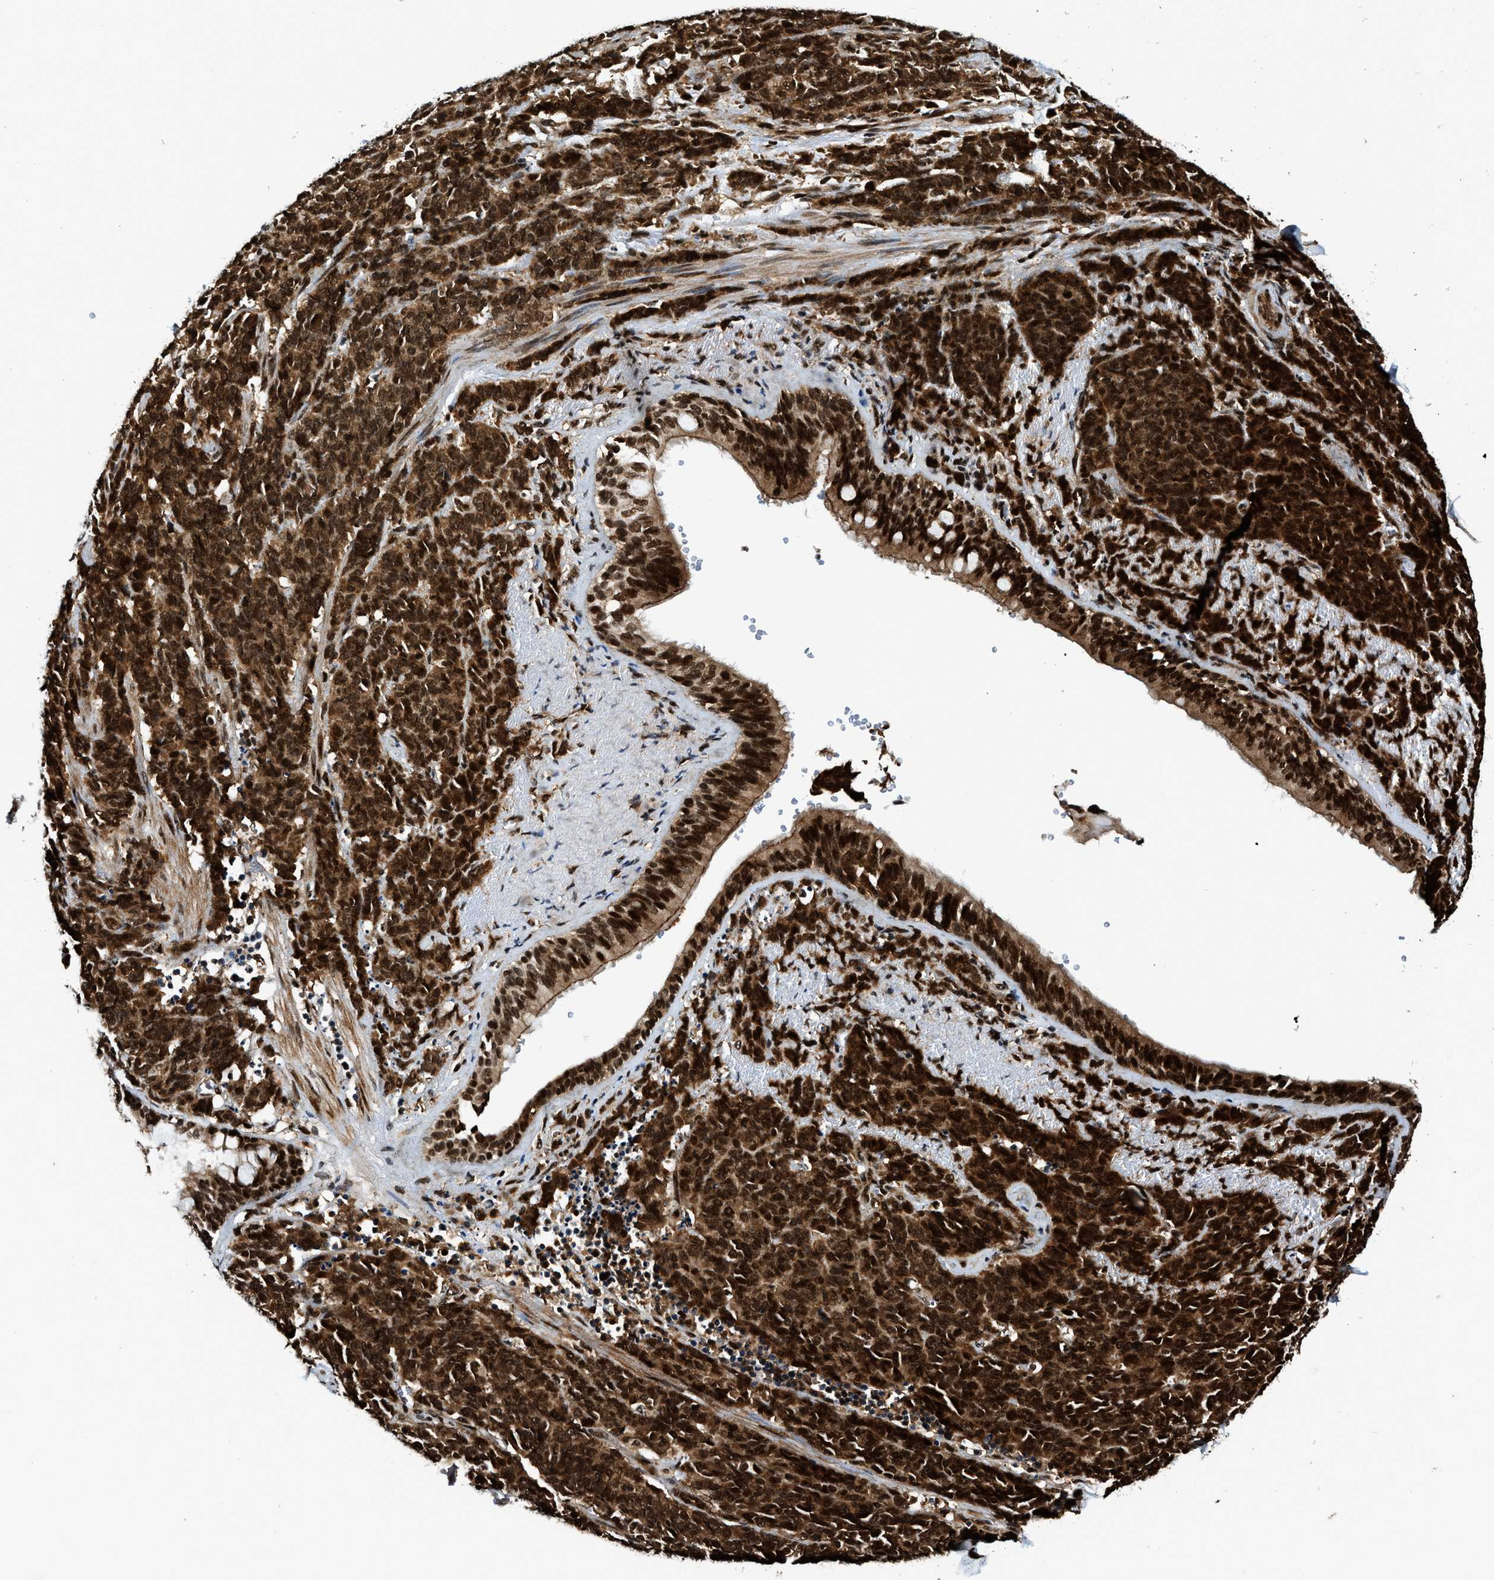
{"staining": {"intensity": "strong", "quantity": ">75%", "location": "cytoplasmic/membranous,nuclear"}, "tissue": "lung cancer", "cell_type": "Tumor cells", "image_type": "cancer", "snomed": [{"axis": "morphology", "description": "Neoplasm, malignant, NOS"}, {"axis": "topography", "description": "Lung"}], "caption": "Lung cancer (malignant neoplasm) stained with DAB (3,3'-diaminobenzidine) immunohistochemistry (IHC) demonstrates high levels of strong cytoplasmic/membranous and nuclear positivity in about >75% of tumor cells. (DAB IHC, brown staining for protein, blue staining for nuclei).", "gene": "MDM2", "patient": {"sex": "female", "age": 58}}